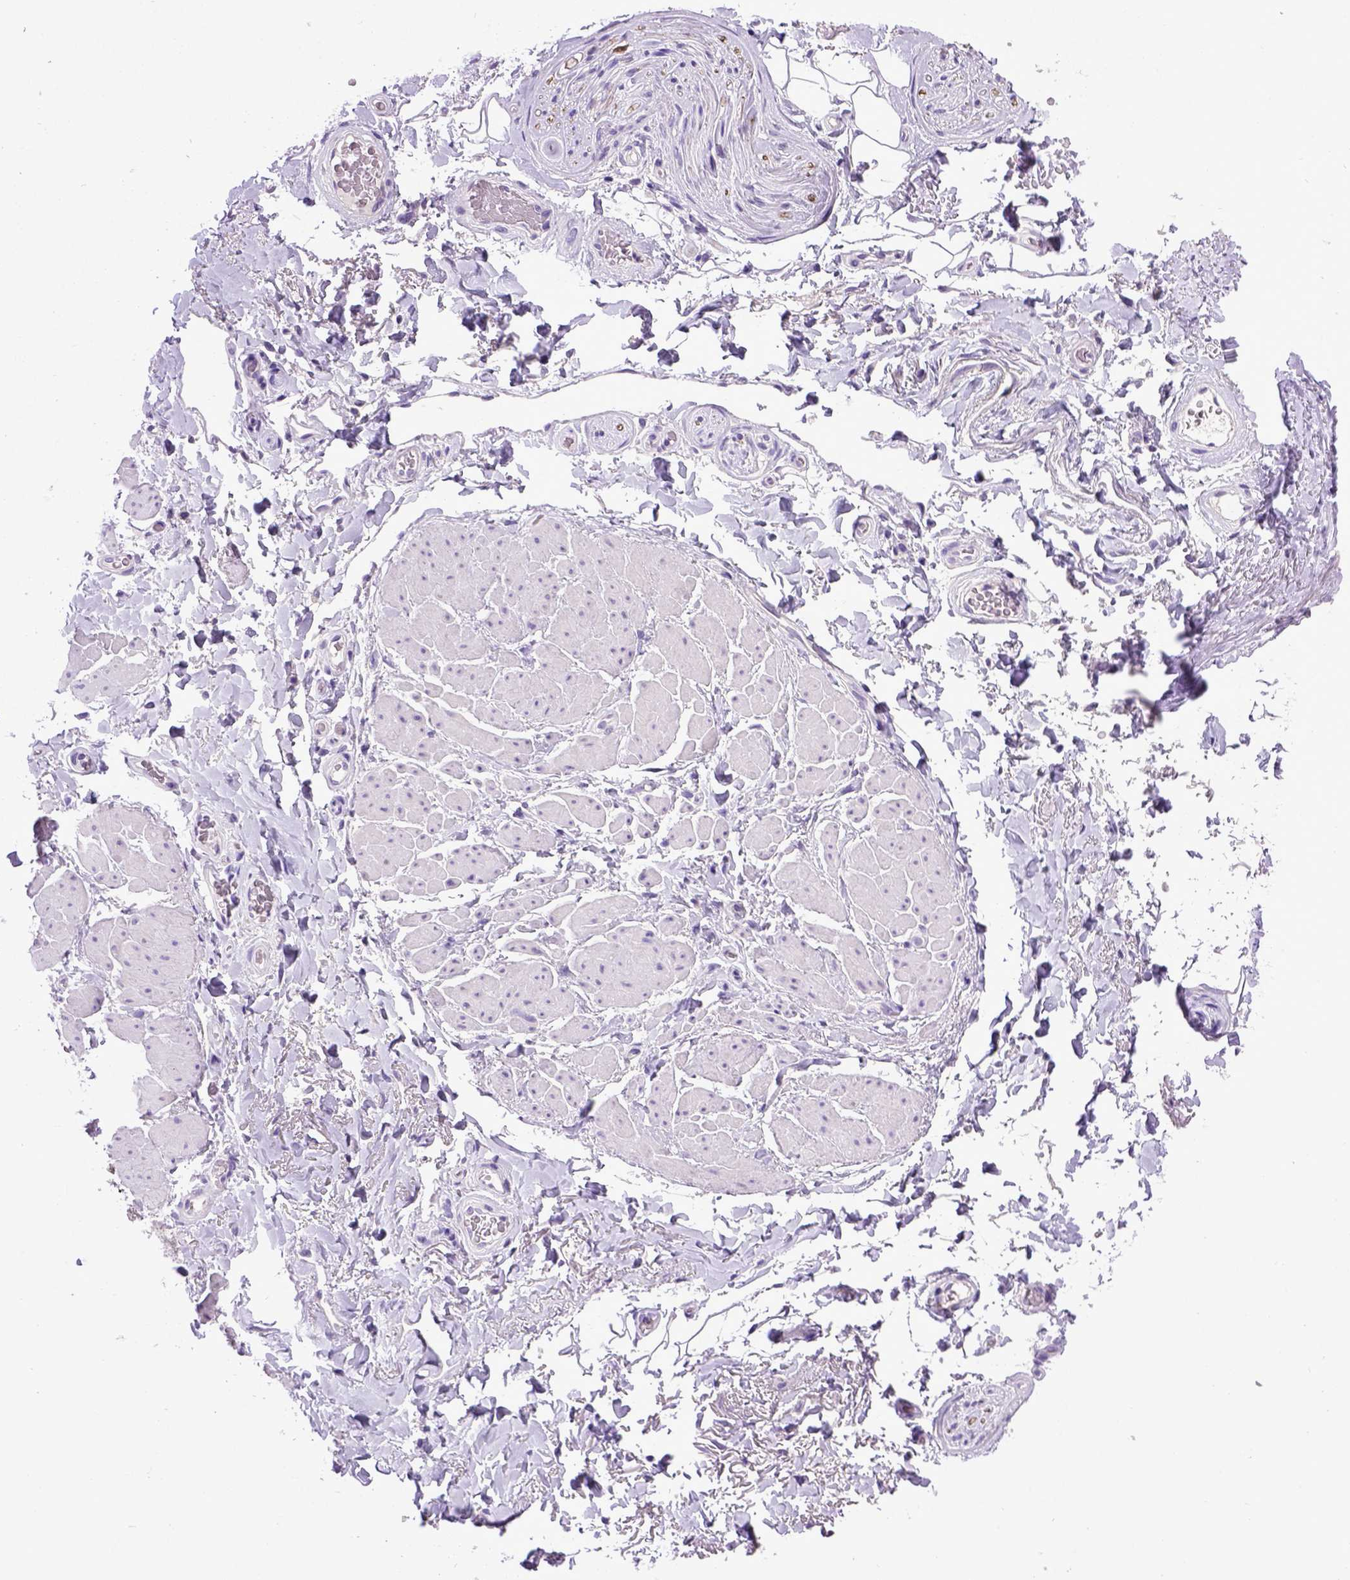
{"staining": {"intensity": "negative", "quantity": "none", "location": "none"}, "tissue": "adipose tissue", "cell_type": "Adipocytes", "image_type": "normal", "snomed": [{"axis": "morphology", "description": "Normal tissue, NOS"}, {"axis": "topography", "description": "Anal"}, {"axis": "topography", "description": "Peripheral nerve tissue"}], "caption": "The photomicrograph shows no staining of adipocytes in unremarkable adipose tissue.", "gene": "CDH1", "patient": {"sex": "male", "age": 53}}